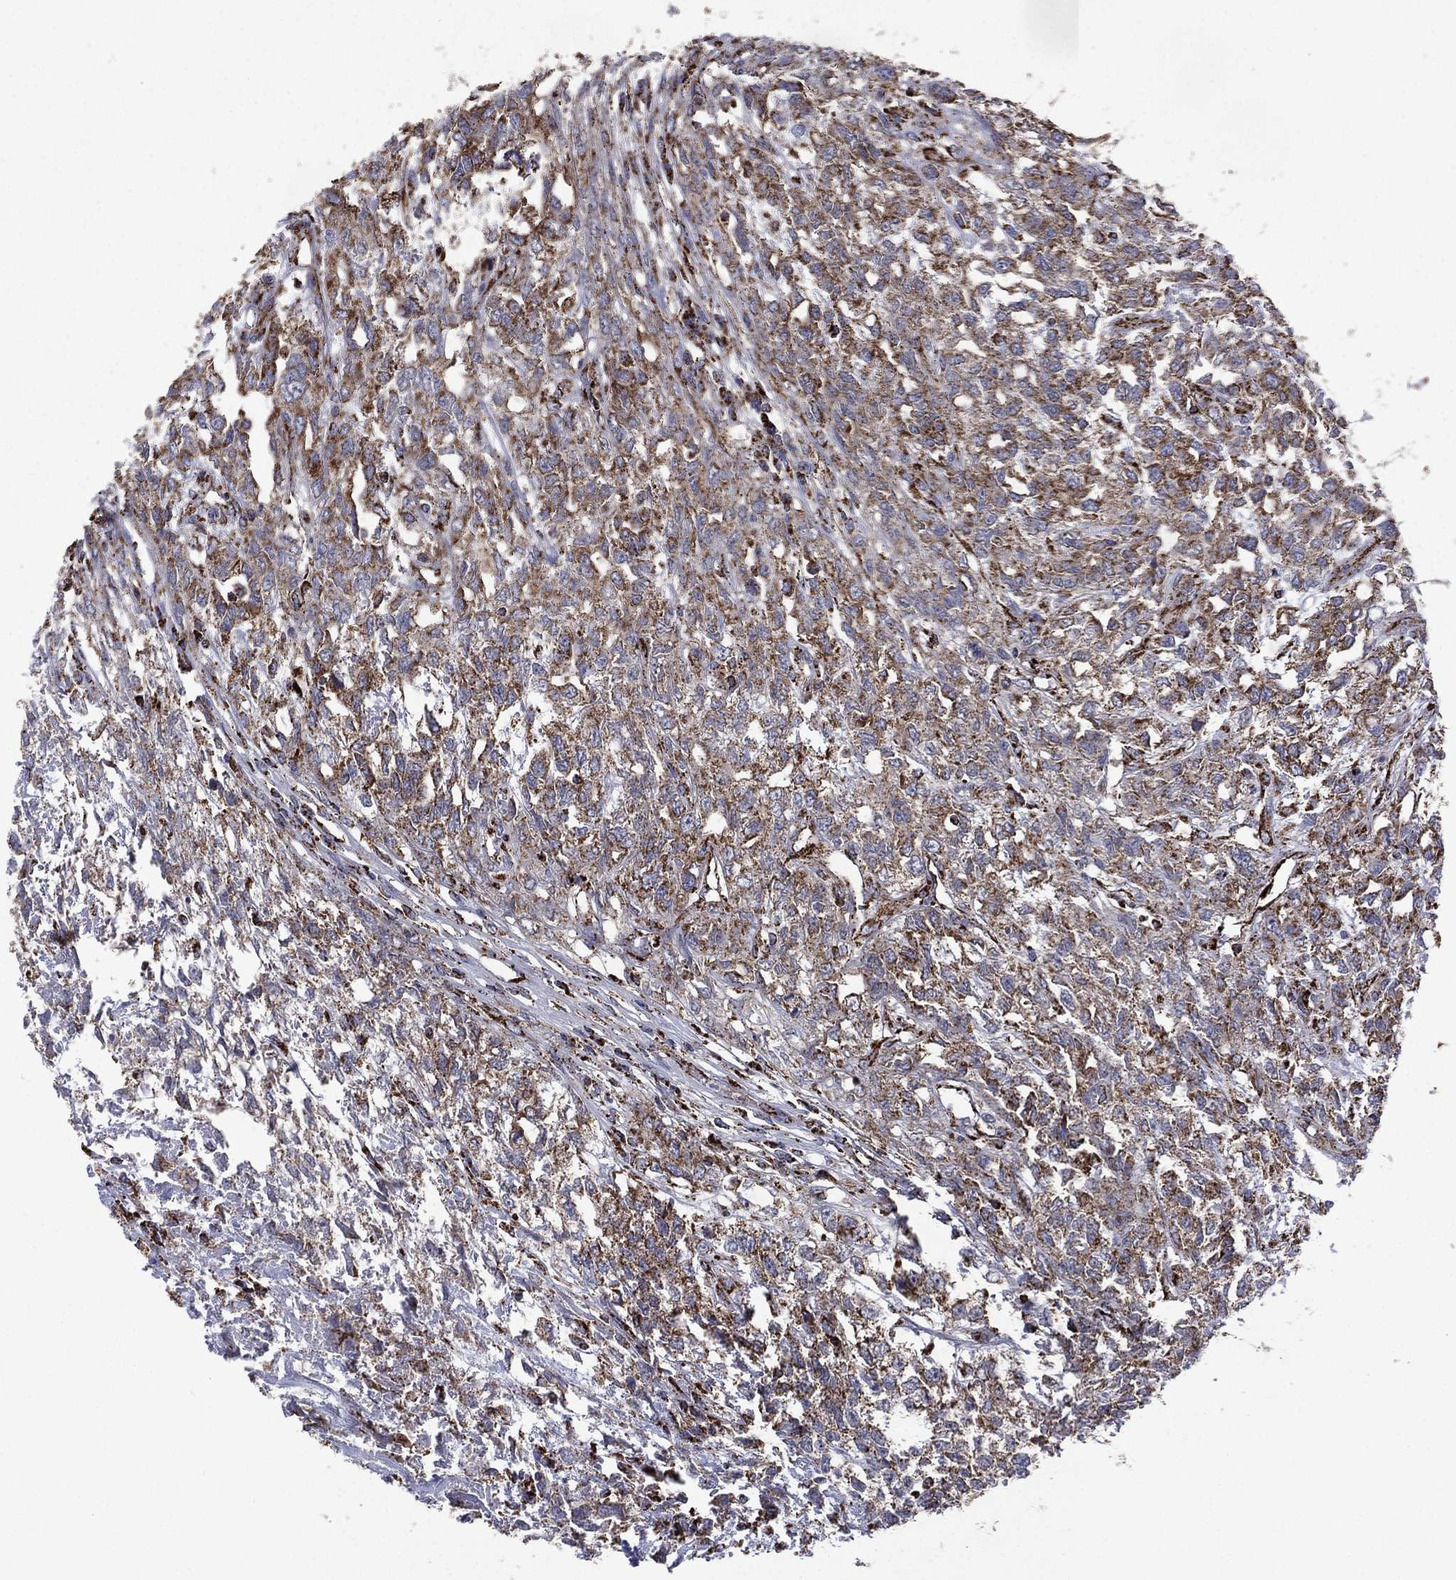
{"staining": {"intensity": "moderate", "quantity": ">75%", "location": "cytoplasmic/membranous"}, "tissue": "testis cancer", "cell_type": "Tumor cells", "image_type": "cancer", "snomed": [{"axis": "morphology", "description": "Seminoma, NOS"}, {"axis": "topography", "description": "Testis"}], "caption": "High-power microscopy captured an IHC image of seminoma (testis), revealing moderate cytoplasmic/membranous expression in approximately >75% of tumor cells.", "gene": "GOT2", "patient": {"sex": "male", "age": 52}}